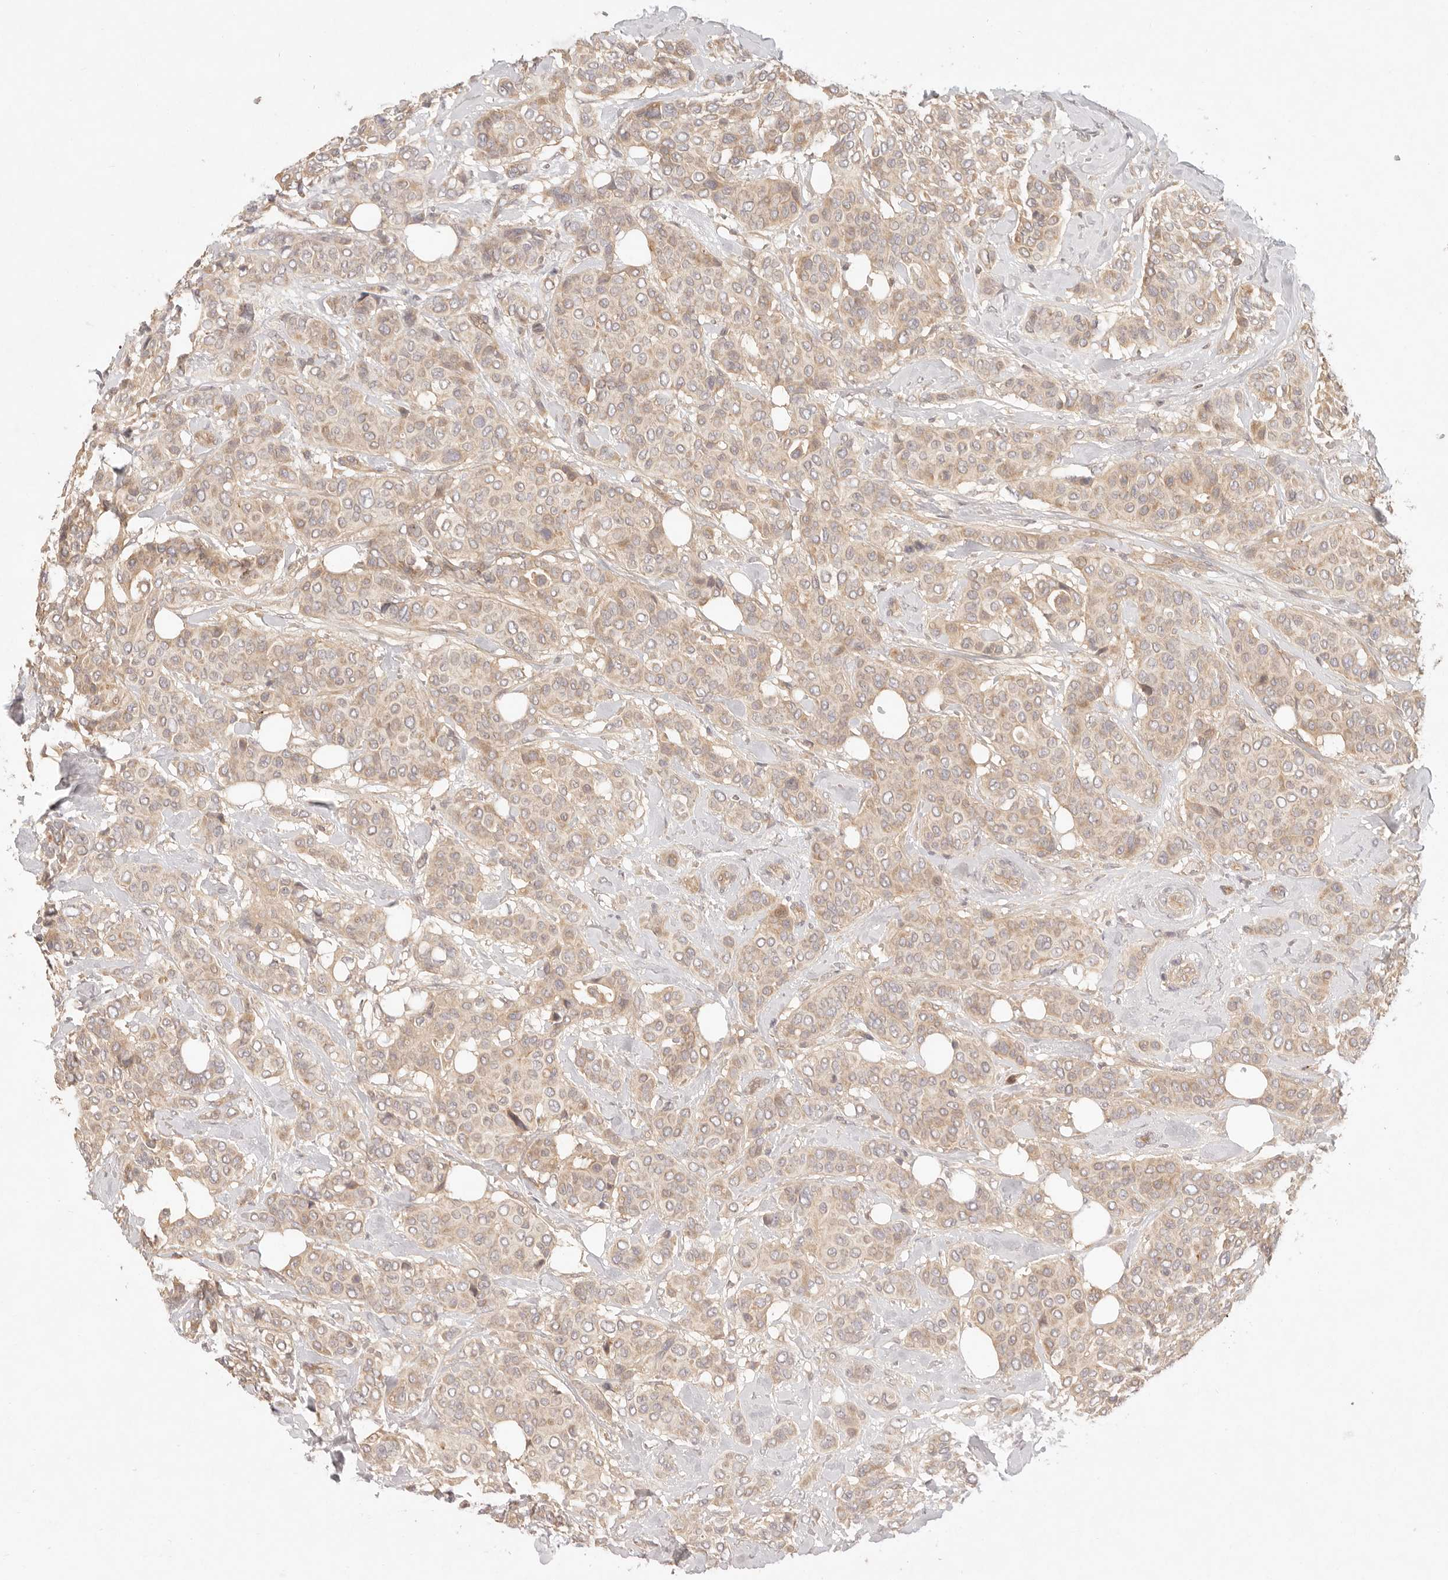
{"staining": {"intensity": "weak", "quantity": ">75%", "location": "cytoplasmic/membranous"}, "tissue": "breast cancer", "cell_type": "Tumor cells", "image_type": "cancer", "snomed": [{"axis": "morphology", "description": "Lobular carcinoma"}, {"axis": "topography", "description": "Breast"}], "caption": "Immunohistochemical staining of lobular carcinoma (breast) exhibits low levels of weak cytoplasmic/membranous protein positivity in approximately >75% of tumor cells.", "gene": "PPP1R3B", "patient": {"sex": "female", "age": 51}}